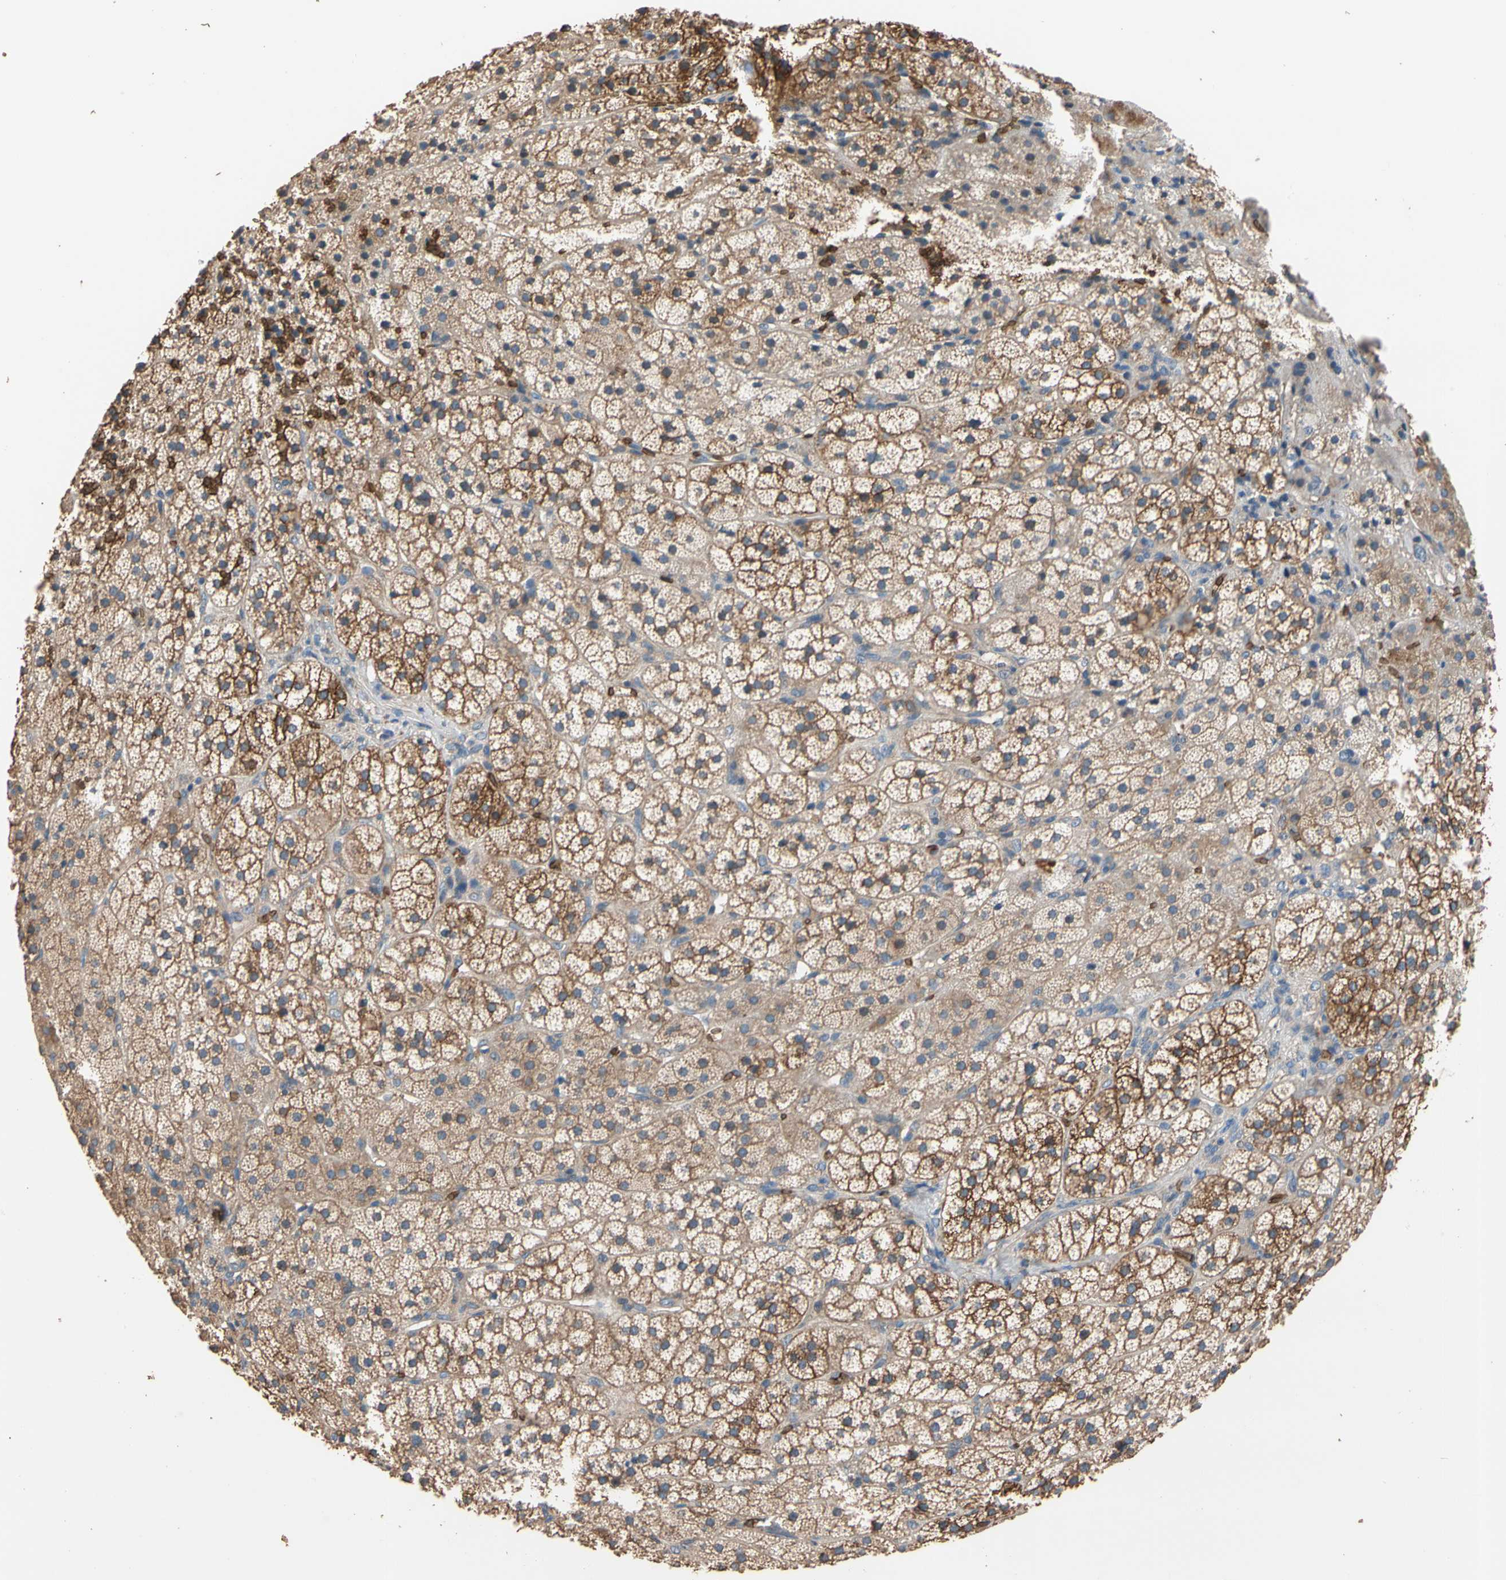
{"staining": {"intensity": "moderate", "quantity": ">75%", "location": "cytoplasmic/membranous"}, "tissue": "adrenal gland", "cell_type": "Glandular cells", "image_type": "normal", "snomed": [{"axis": "morphology", "description": "Normal tissue, NOS"}, {"axis": "topography", "description": "Adrenal gland"}], "caption": "Moderate cytoplasmic/membranous expression for a protein is appreciated in about >75% of glandular cells of unremarkable adrenal gland using immunohistochemistry.", "gene": "RIOK2", "patient": {"sex": "female", "age": 44}}